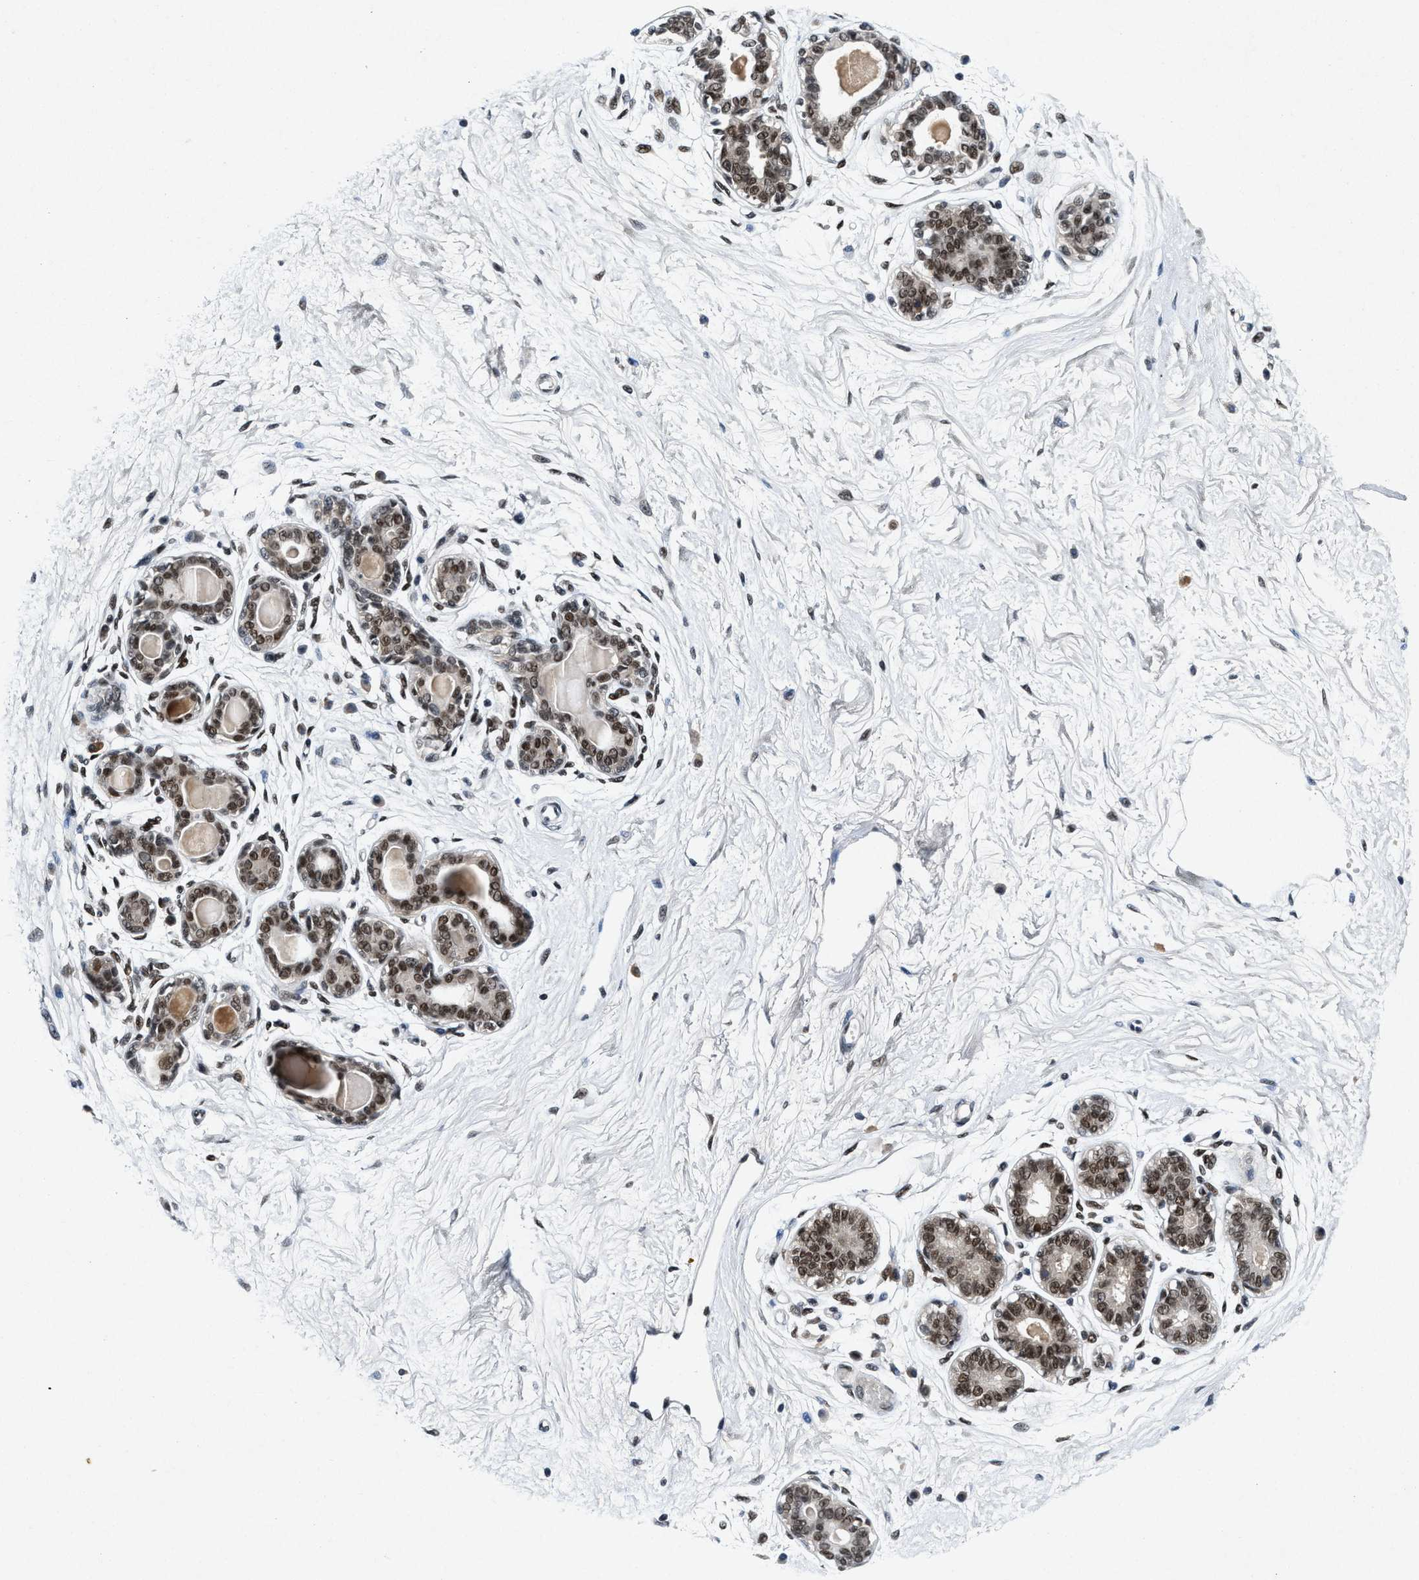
{"staining": {"intensity": "negative", "quantity": "none", "location": "none"}, "tissue": "breast", "cell_type": "Adipocytes", "image_type": "normal", "snomed": [{"axis": "morphology", "description": "Normal tissue, NOS"}, {"axis": "topography", "description": "Breast"}], "caption": "Breast was stained to show a protein in brown. There is no significant positivity in adipocytes. (DAB immunohistochemistry visualized using brightfield microscopy, high magnification).", "gene": "NCOA1", "patient": {"sex": "female", "age": 45}}